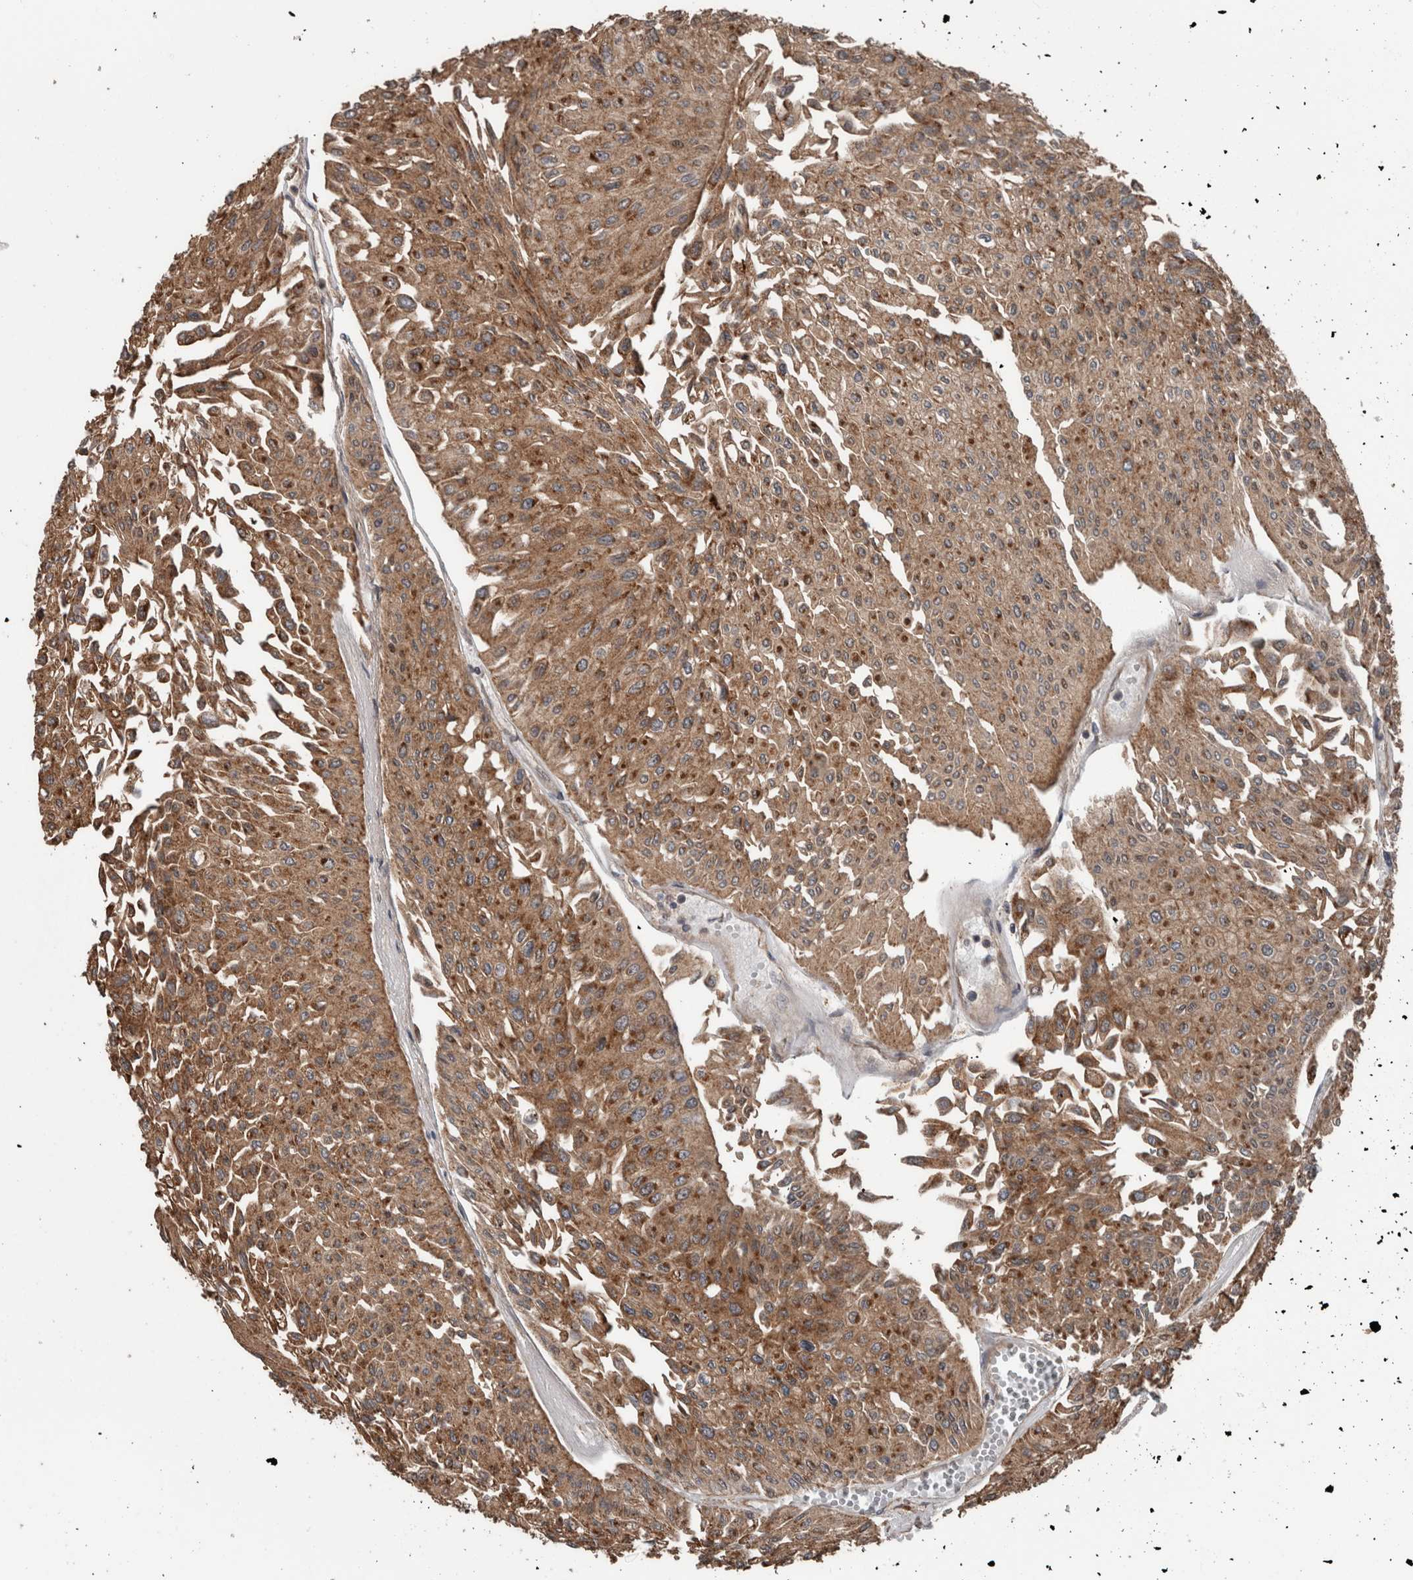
{"staining": {"intensity": "moderate", "quantity": ">75%", "location": "cytoplasmic/membranous"}, "tissue": "urothelial cancer", "cell_type": "Tumor cells", "image_type": "cancer", "snomed": [{"axis": "morphology", "description": "Urothelial carcinoma, Low grade"}, {"axis": "topography", "description": "Urinary bladder"}], "caption": "Protein staining reveals moderate cytoplasmic/membranous expression in approximately >75% of tumor cells in urothelial cancer.", "gene": "RIOK3", "patient": {"sex": "male", "age": 67}}